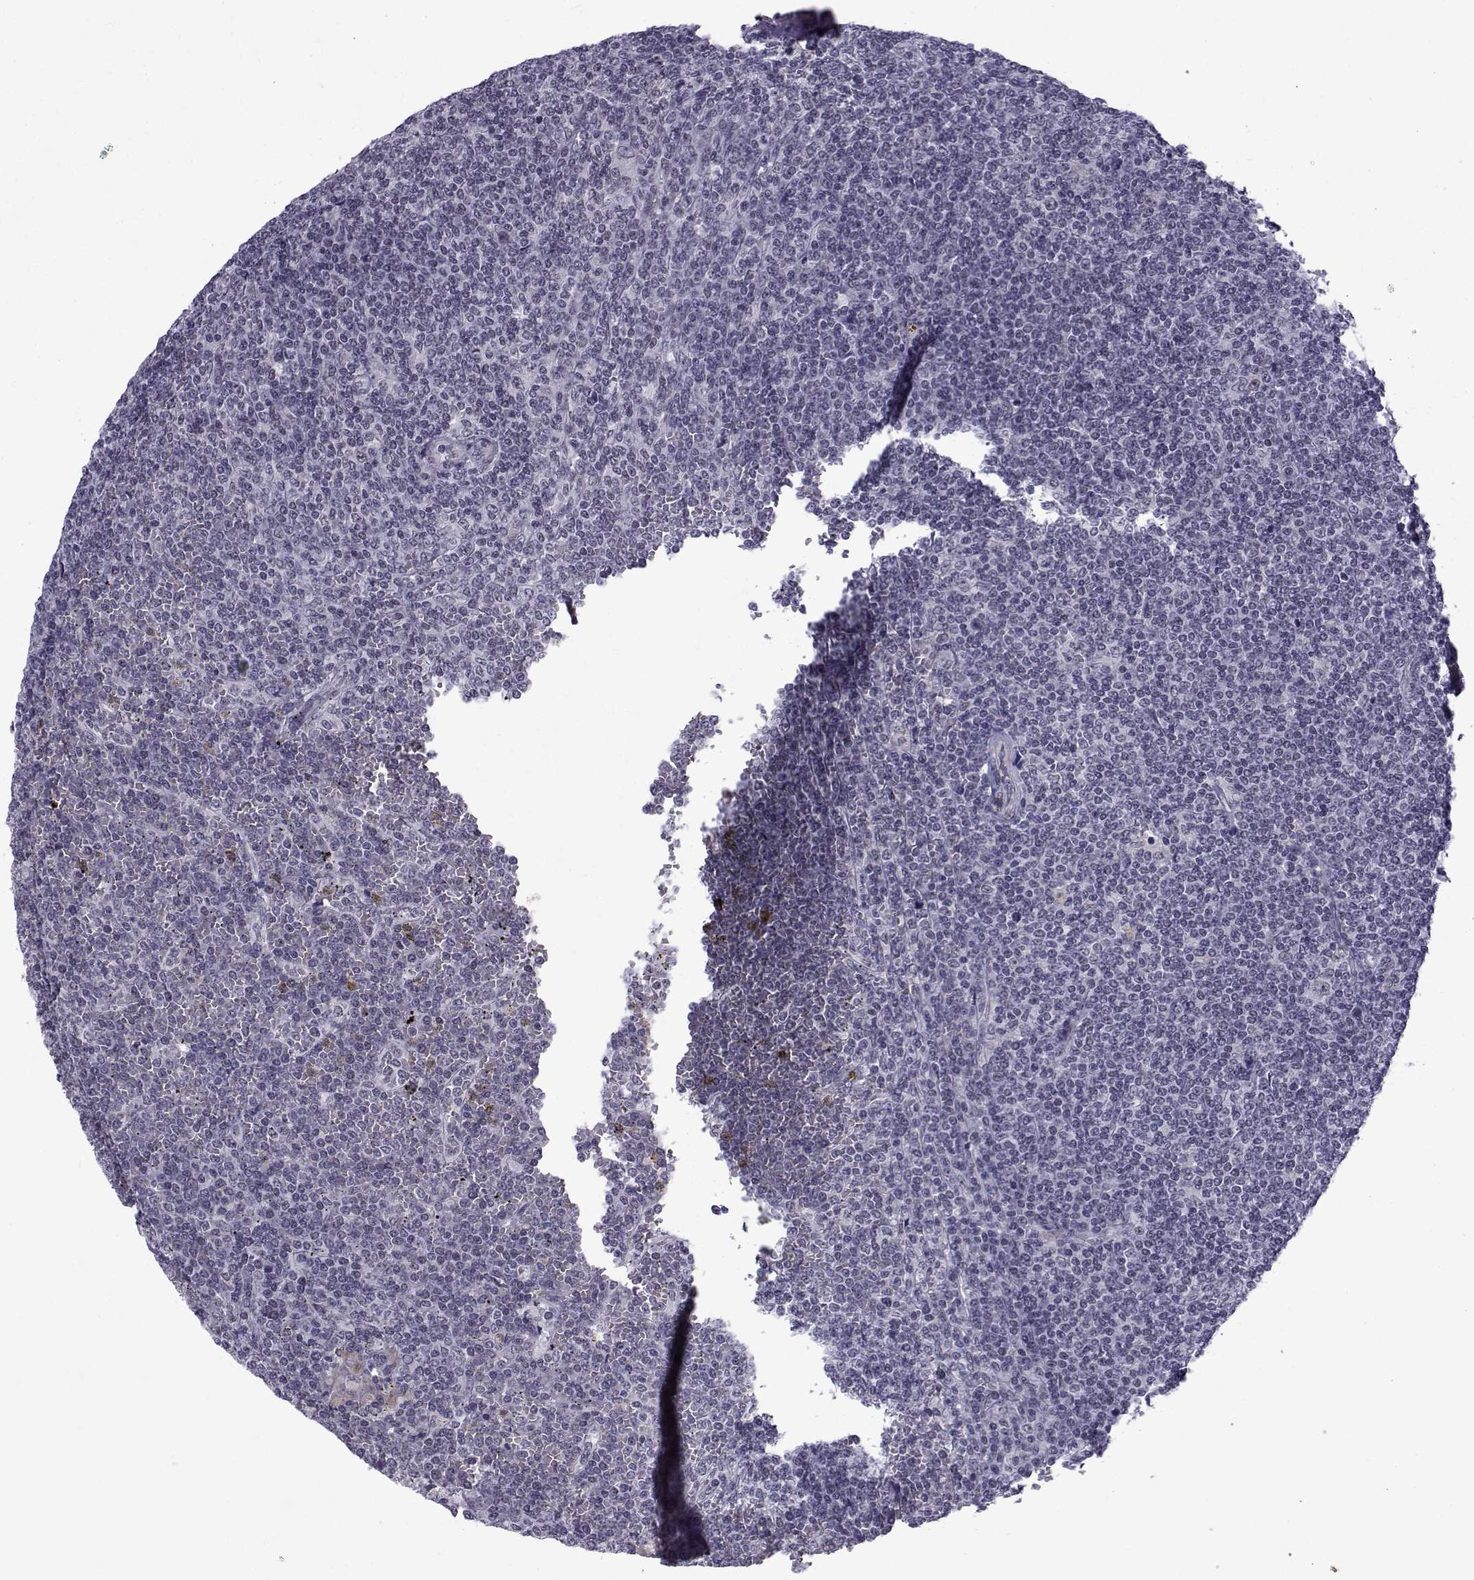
{"staining": {"intensity": "negative", "quantity": "none", "location": "none"}, "tissue": "lymphoma", "cell_type": "Tumor cells", "image_type": "cancer", "snomed": [{"axis": "morphology", "description": "Malignant lymphoma, non-Hodgkin's type, Low grade"}, {"axis": "topography", "description": "Spleen"}], "caption": "A high-resolution micrograph shows immunohistochemistry (IHC) staining of malignant lymphoma, non-Hodgkin's type (low-grade), which shows no significant expression in tumor cells. The staining is performed using DAB (3,3'-diaminobenzidine) brown chromogen with nuclei counter-stained in using hematoxylin.", "gene": "RBM24", "patient": {"sex": "female", "age": 19}}